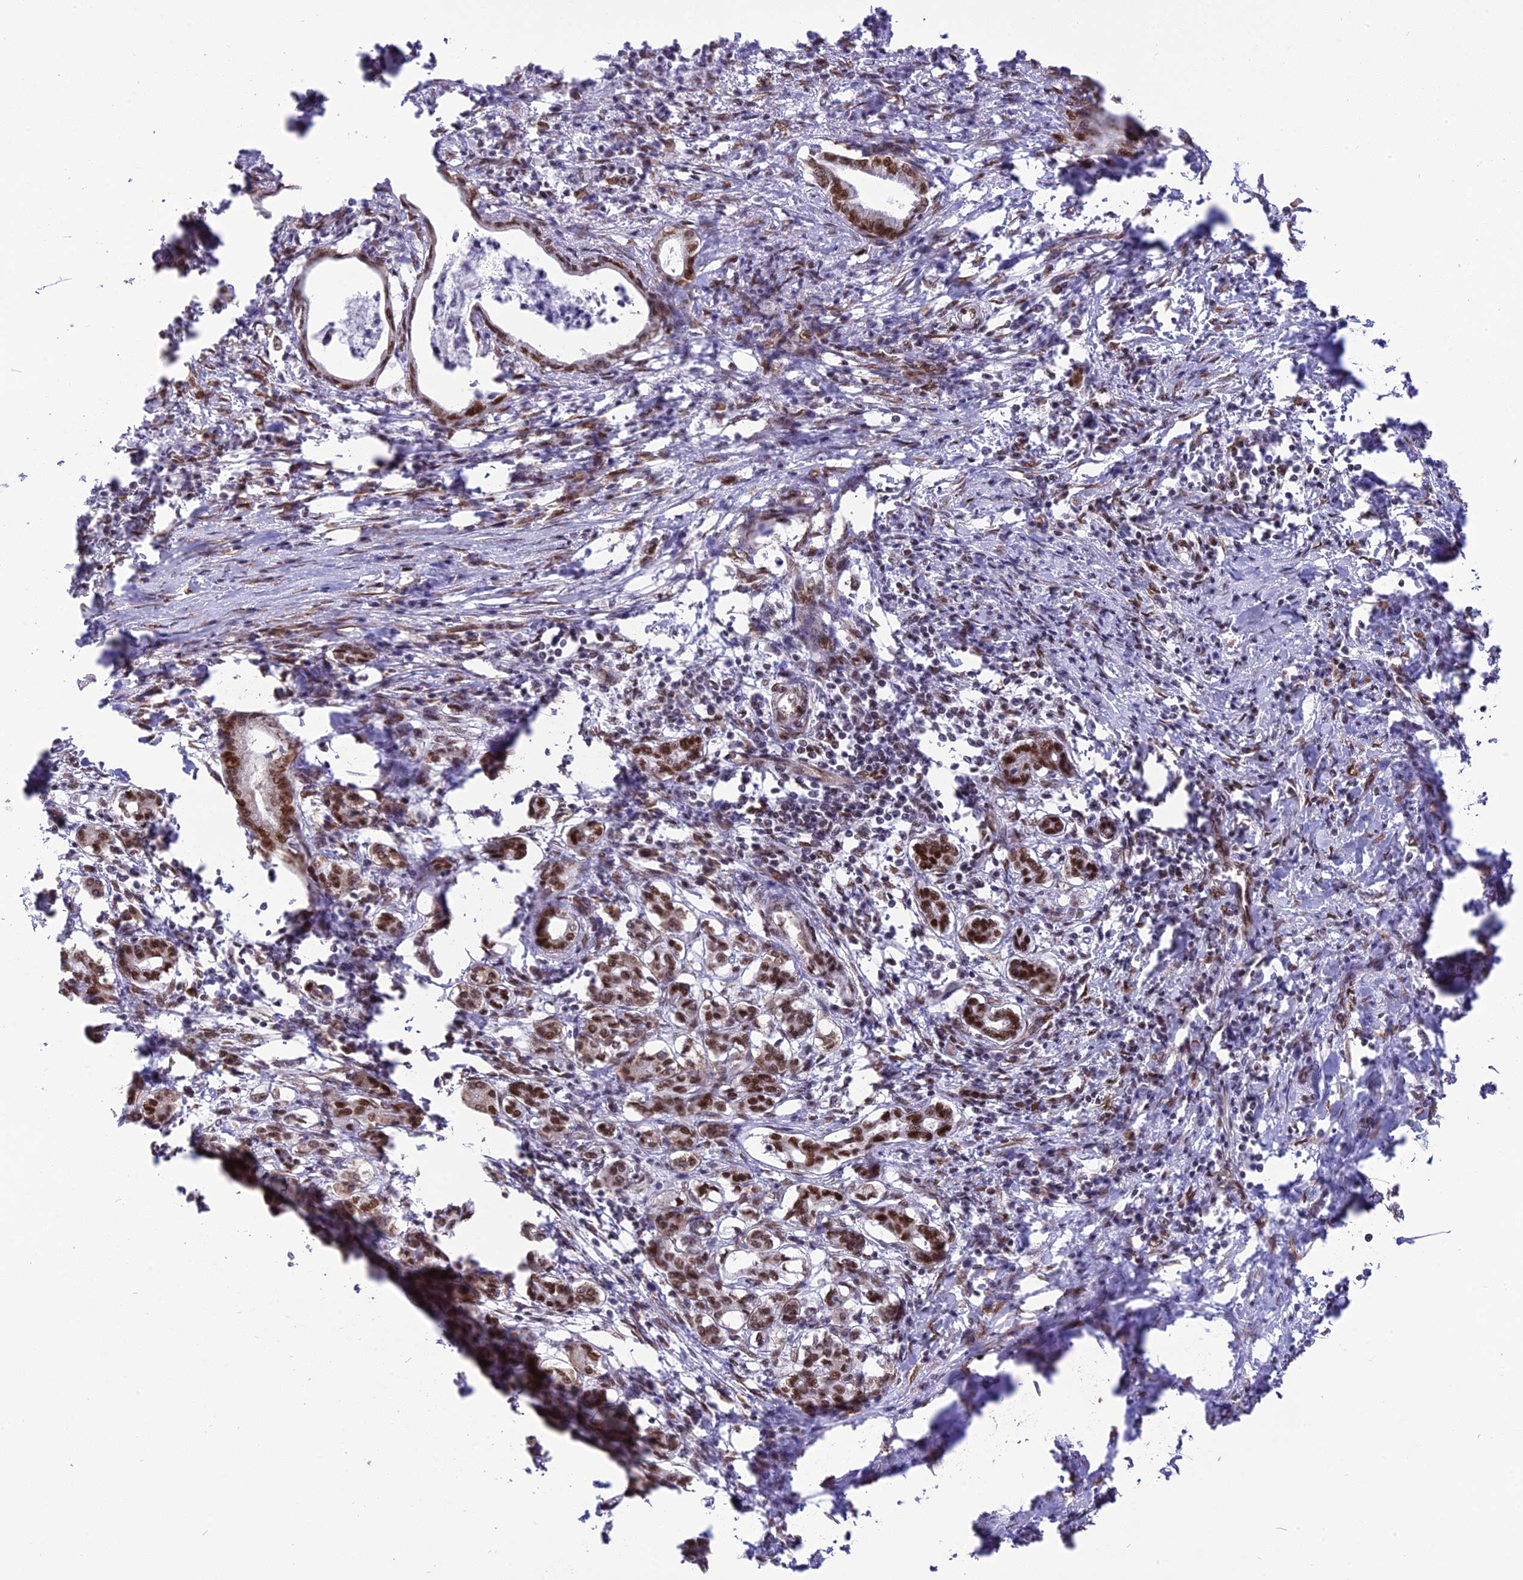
{"staining": {"intensity": "strong", "quantity": ">75%", "location": "nuclear"}, "tissue": "pancreatic cancer", "cell_type": "Tumor cells", "image_type": "cancer", "snomed": [{"axis": "morphology", "description": "Adenocarcinoma, NOS"}, {"axis": "topography", "description": "Pancreas"}], "caption": "A histopathology image of human pancreatic cancer stained for a protein exhibits strong nuclear brown staining in tumor cells. The staining was performed using DAB (3,3'-diaminobenzidine), with brown indicating positive protein expression. Nuclei are stained blue with hematoxylin.", "gene": "DDX1", "patient": {"sex": "female", "age": 55}}